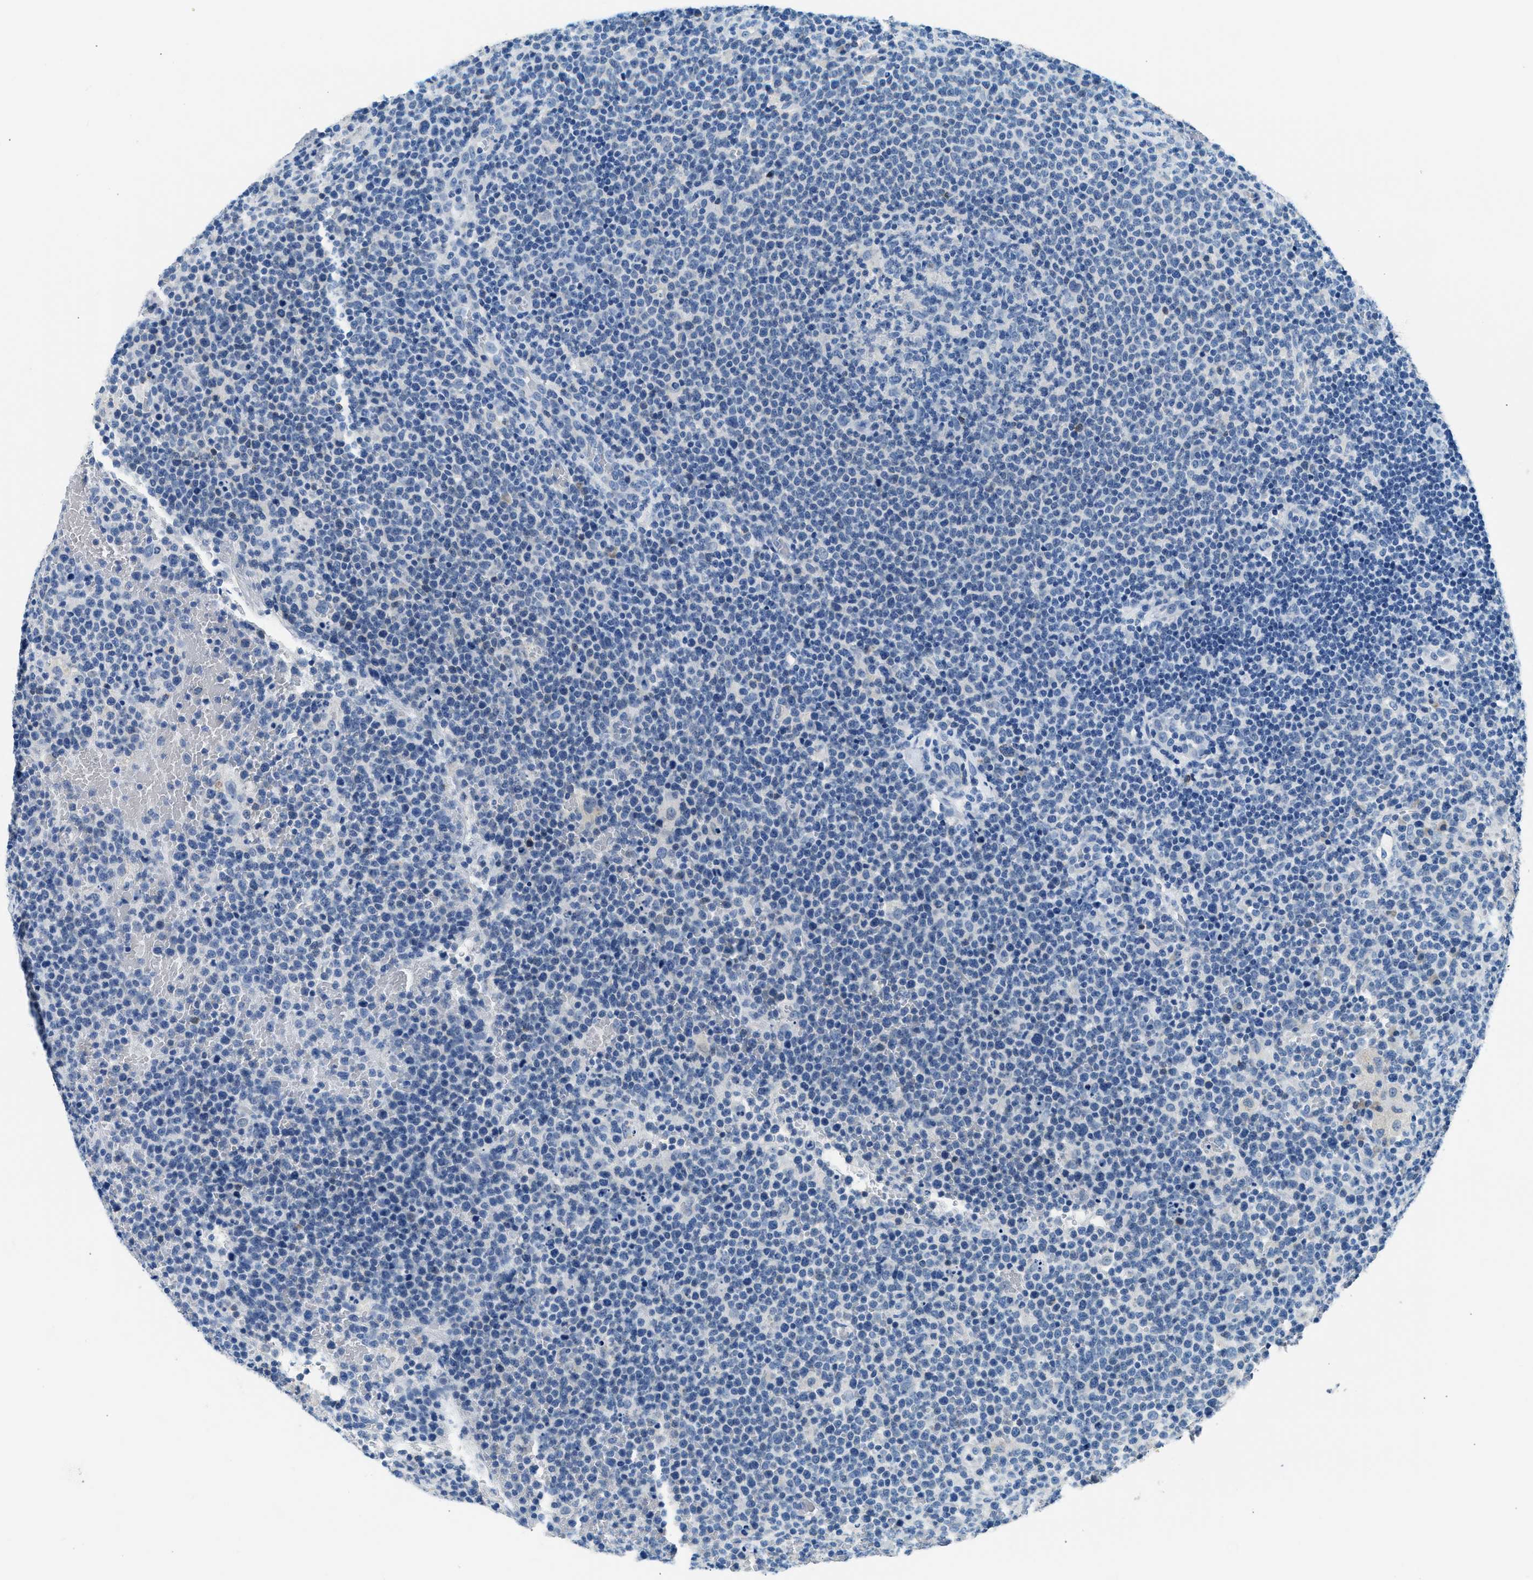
{"staining": {"intensity": "negative", "quantity": "none", "location": "none"}, "tissue": "lymphoma", "cell_type": "Tumor cells", "image_type": "cancer", "snomed": [{"axis": "morphology", "description": "Malignant lymphoma, non-Hodgkin's type, High grade"}, {"axis": "topography", "description": "Lymph node"}], "caption": "The histopathology image displays no staining of tumor cells in lymphoma. The staining is performed using DAB (3,3'-diaminobenzidine) brown chromogen with nuclei counter-stained in using hematoxylin.", "gene": "CLDN18", "patient": {"sex": "male", "age": 61}}